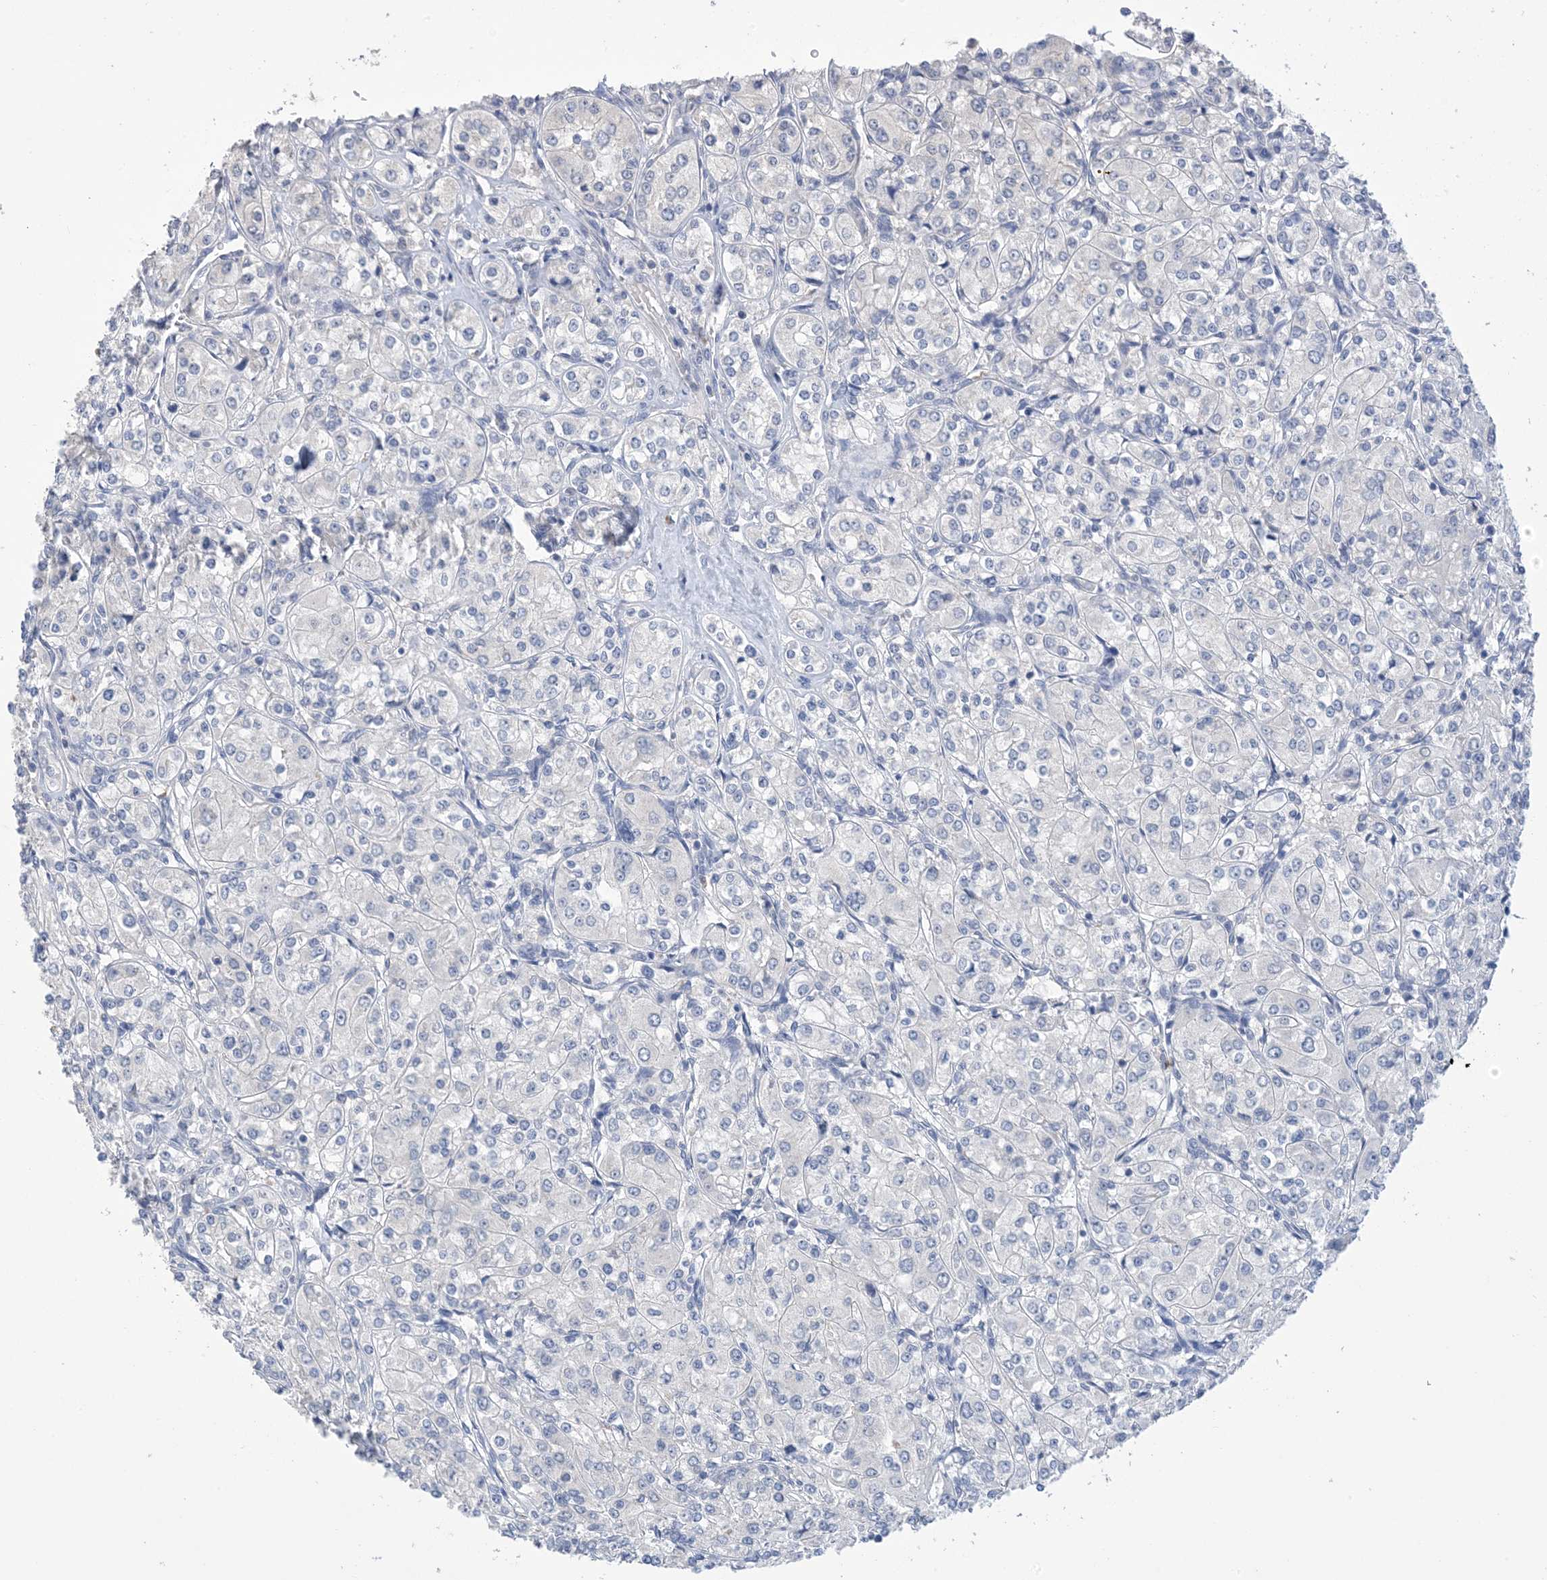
{"staining": {"intensity": "negative", "quantity": "none", "location": "none"}, "tissue": "renal cancer", "cell_type": "Tumor cells", "image_type": "cancer", "snomed": [{"axis": "morphology", "description": "Adenocarcinoma, NOS"}, {"axis": "topography", "description": "Kidney"}], "caption": "High magnification brightfield microscopy of adenocarcinoma (renal) stained with DAB (3,3'-diaminobenzidine) (brown) and counterstained with hematoxylin (blue): tumor cells show no significant staining.", "gene": "DSC3", "patient": {"sex": "male", "age": 77}}